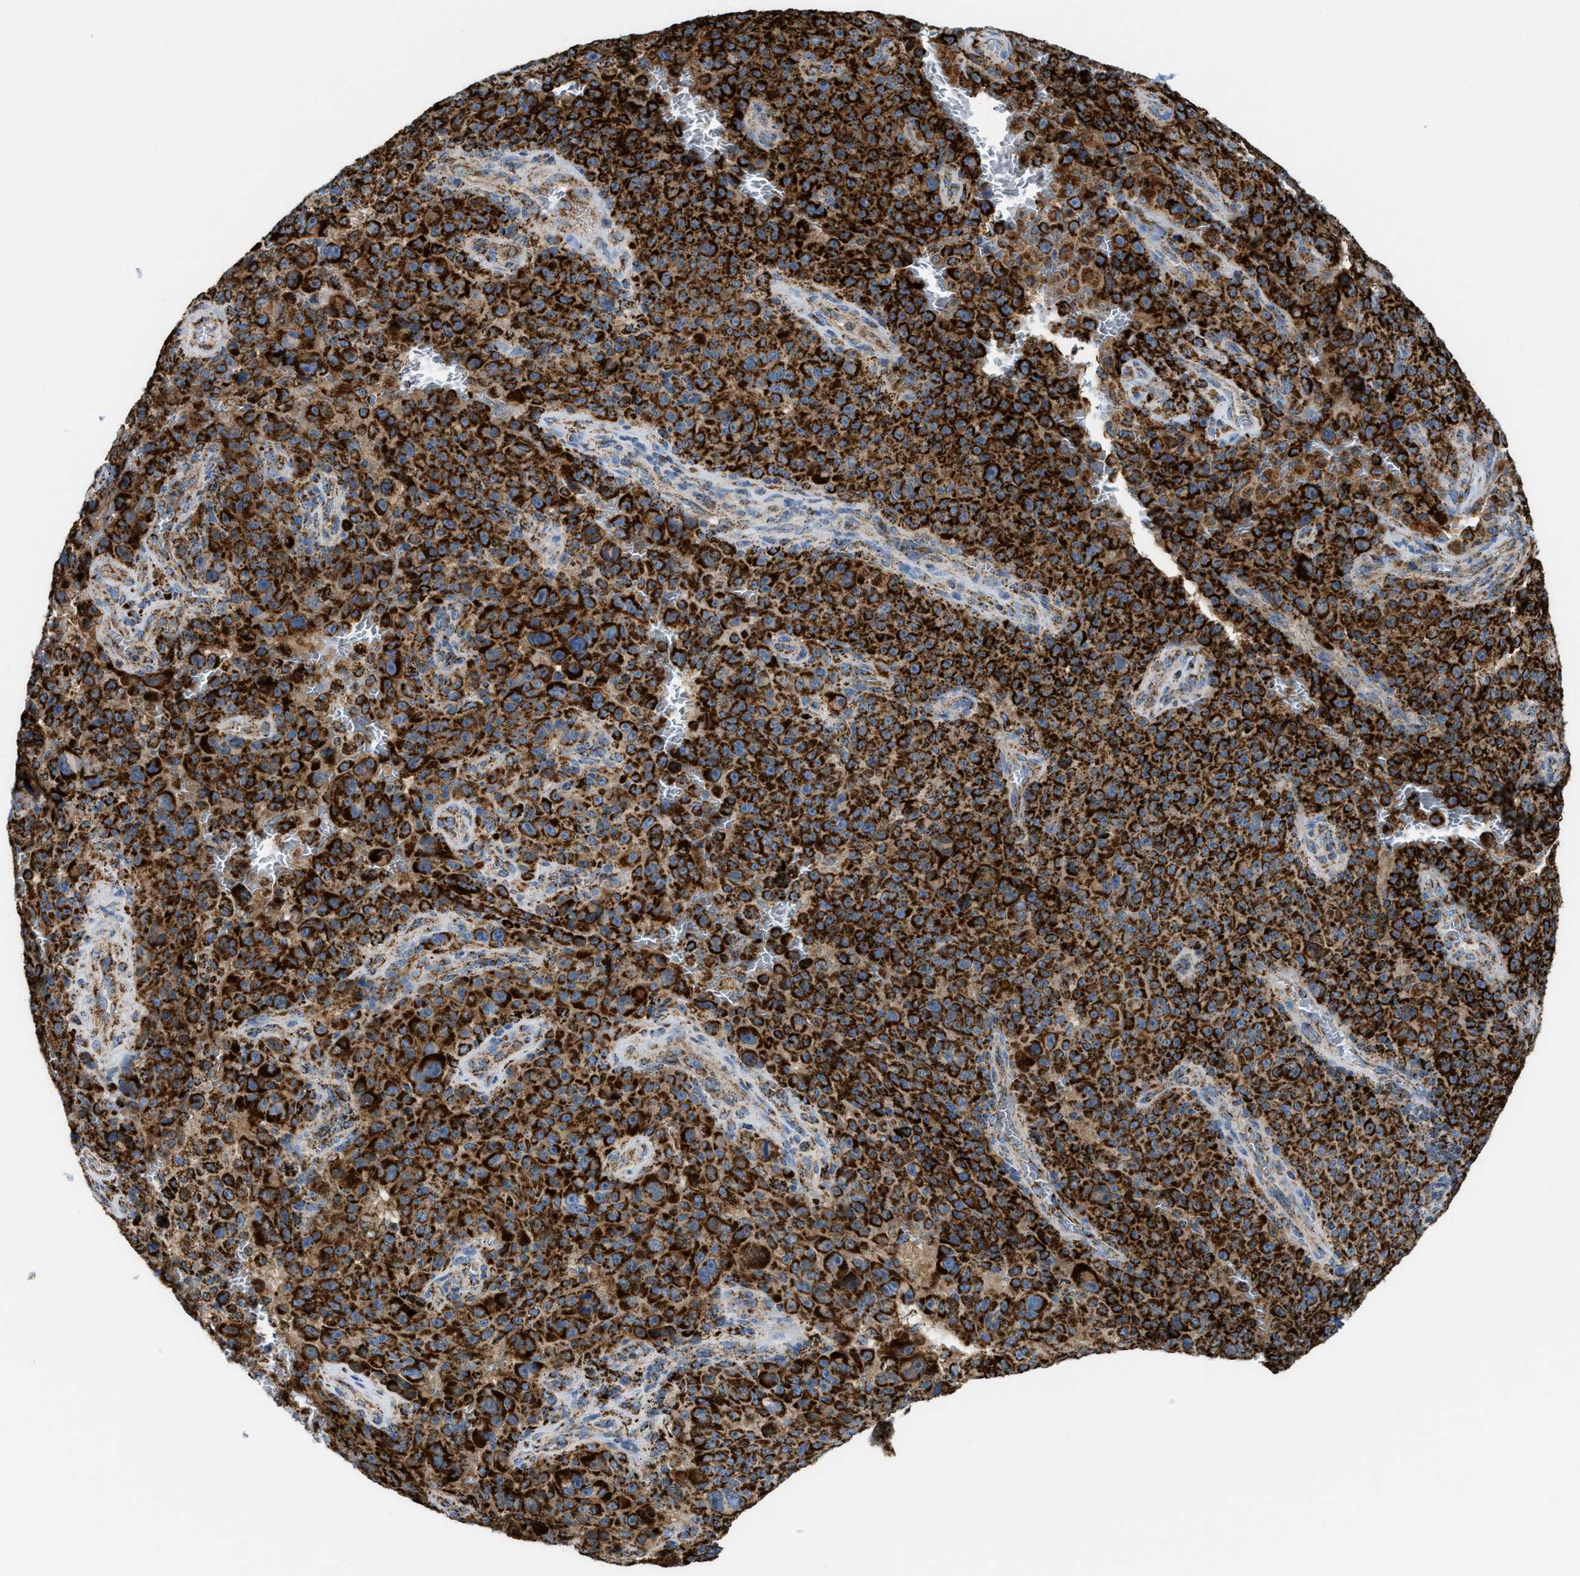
{"staining": {"intensity": "strong", "quantity": ">75%", "location": "cytoplasmic/membranous"}, "tissue": "melanoma", "cell_type": "Tumor cells", "image_type": "cancer", "snomed": [{"axis": "morphology", "description": "Malignant melanoma, NOS"}, {"axis": "topography", "description": "Skin"}], "caption": "Brown immunohistochemical staining in malignant melanoma demonstrates strong cytoplasmic/membranous staining in about >75% of tumor cells.", "gene": "ECHS1", "patient": {"sex": "female", "age": 82}}